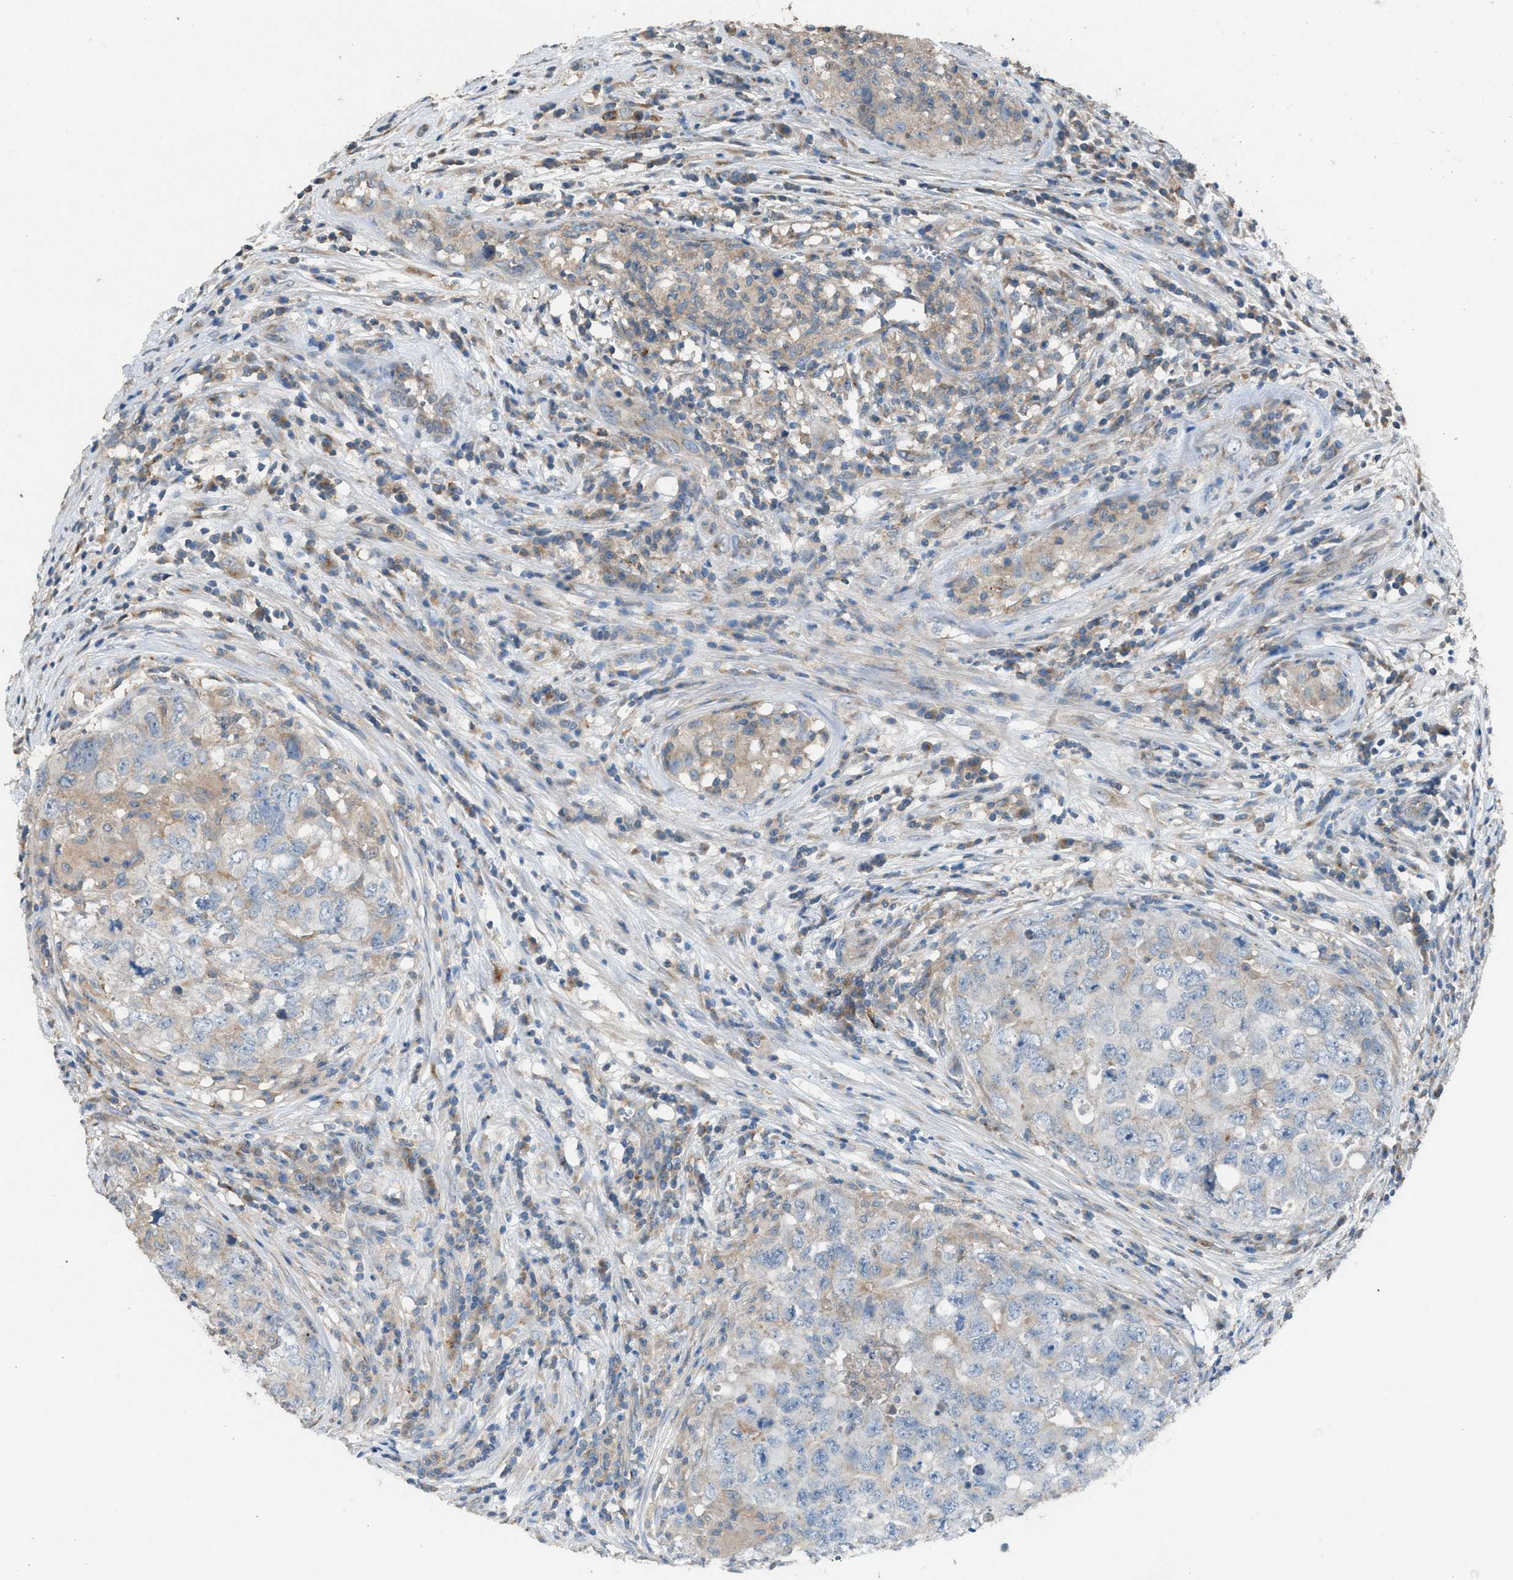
{"staining": {"intensity": "weak", "quantity": "<25%", "location": "cytoplasmic/membranous"}, "tissue": "testis cancer", "cell_type": "Tumor cells", "image_type": "cancer", "snomed": [{"axis": "morphology", "description": "Seminoma, NOS"}, {"axis": "morphology", "description": "Carcinoma, Embryonal, NOS"}, {"axis": "topography", "description": "Testis"}], "caption": "IHC histopathology image of testis cancer (embryonal carcinoma) stained for a protein (brown), which shows no expression in tumor cells. Brightfield microscopy of immunohistochemistry (IHC) stained with DAB (brown) and hematoxylin (blue), captured at high magnification.", "gene": "TPK1", "patient": {"sex": "male", "age": 43}}